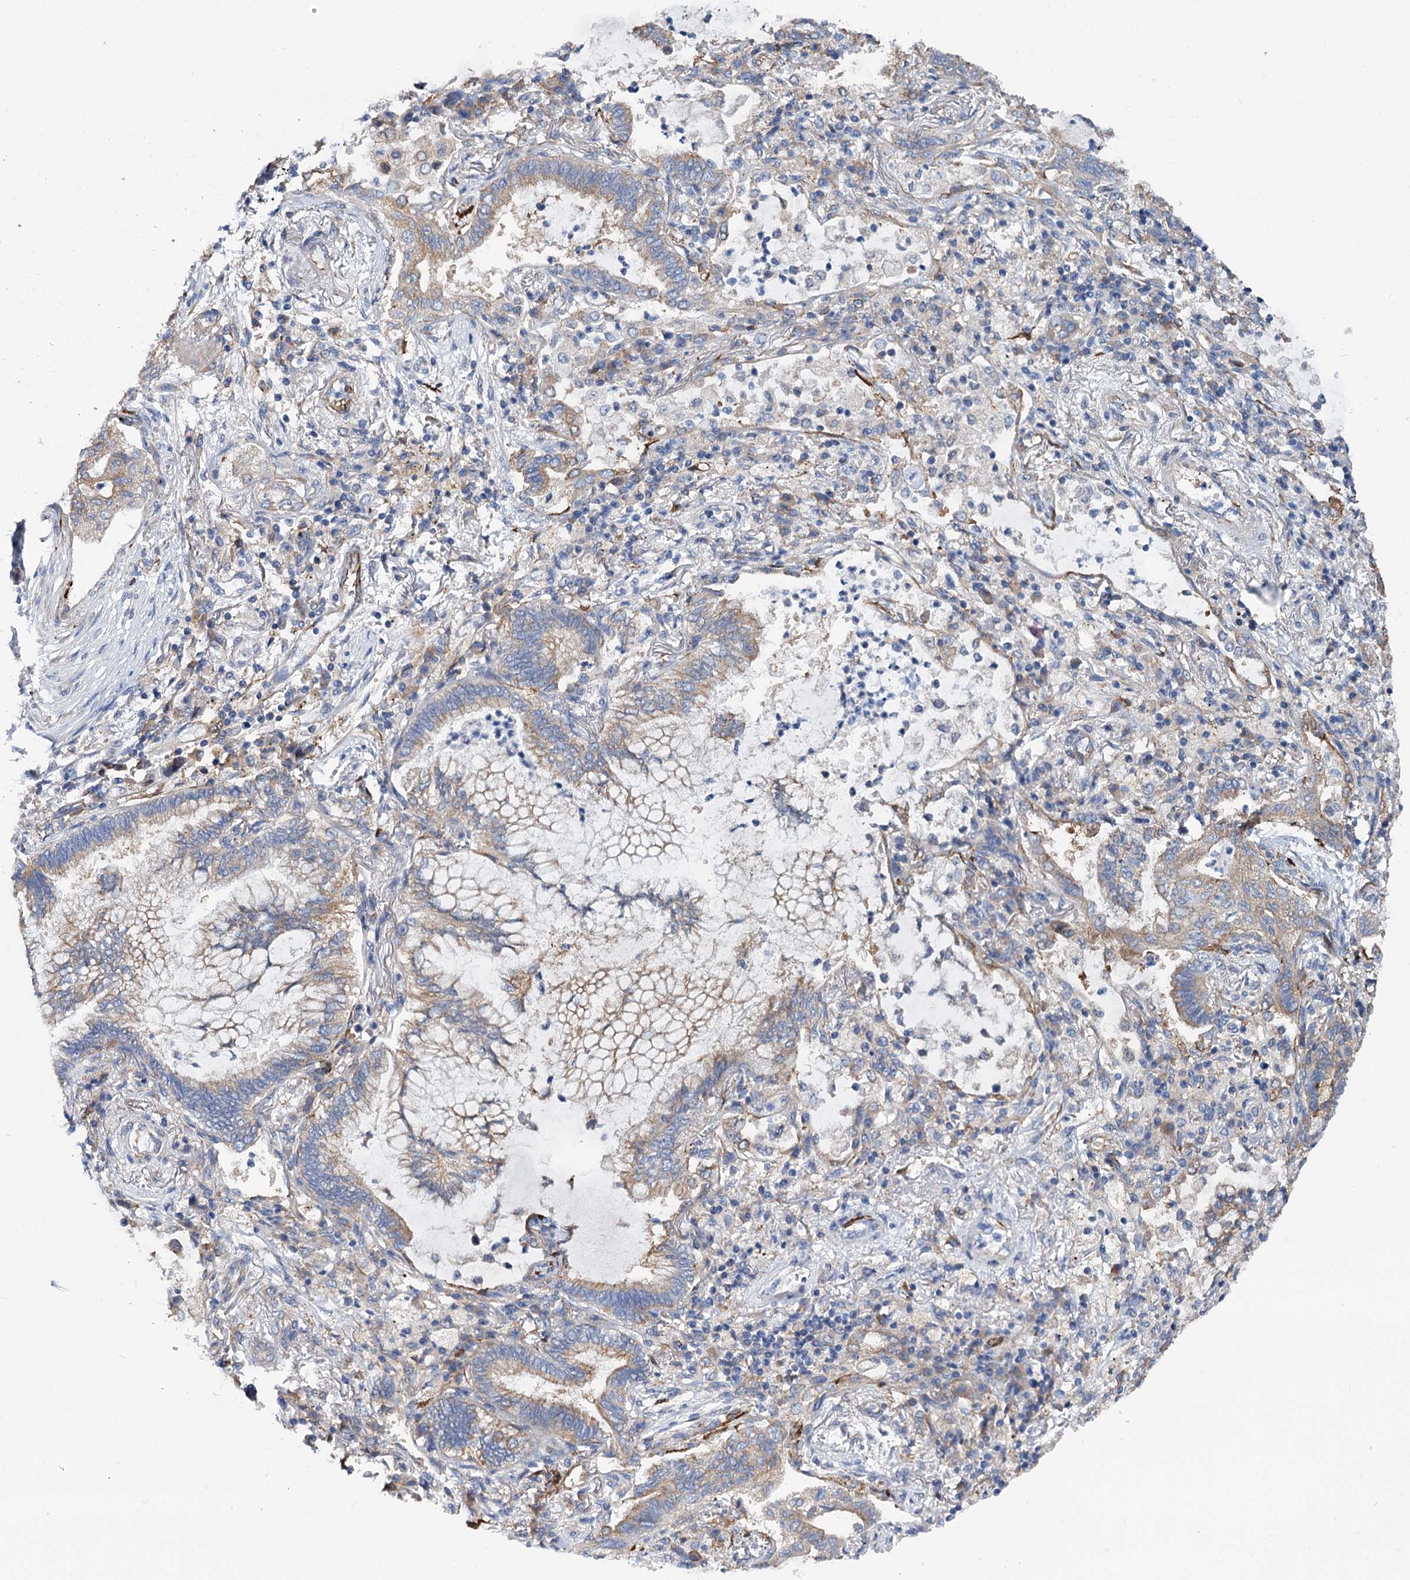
{"staining": {"intensity": "weak", "quantity": "25%-75%", "location": "cytoplasmic/membranous"}, "tissue": "lung cancer", "cell_type": "Tumor cells", "image_type": "cancer", "snomed": [{"axis": "morphology", "description": "Adenocarcinoma, NOS"}, {"axis": "topography", "description": "Lung"}], "caption": "Brown immunohistochemical staining in adenocarcinoma (lung) demonstrates weak cytoplasmic/membranous staining in about 25%-75% of tumor cells. (IHC, brightfield microscopy, high magnification).", "gene": "TRIM55", "patient": {"sex": "female", "age": 70}}